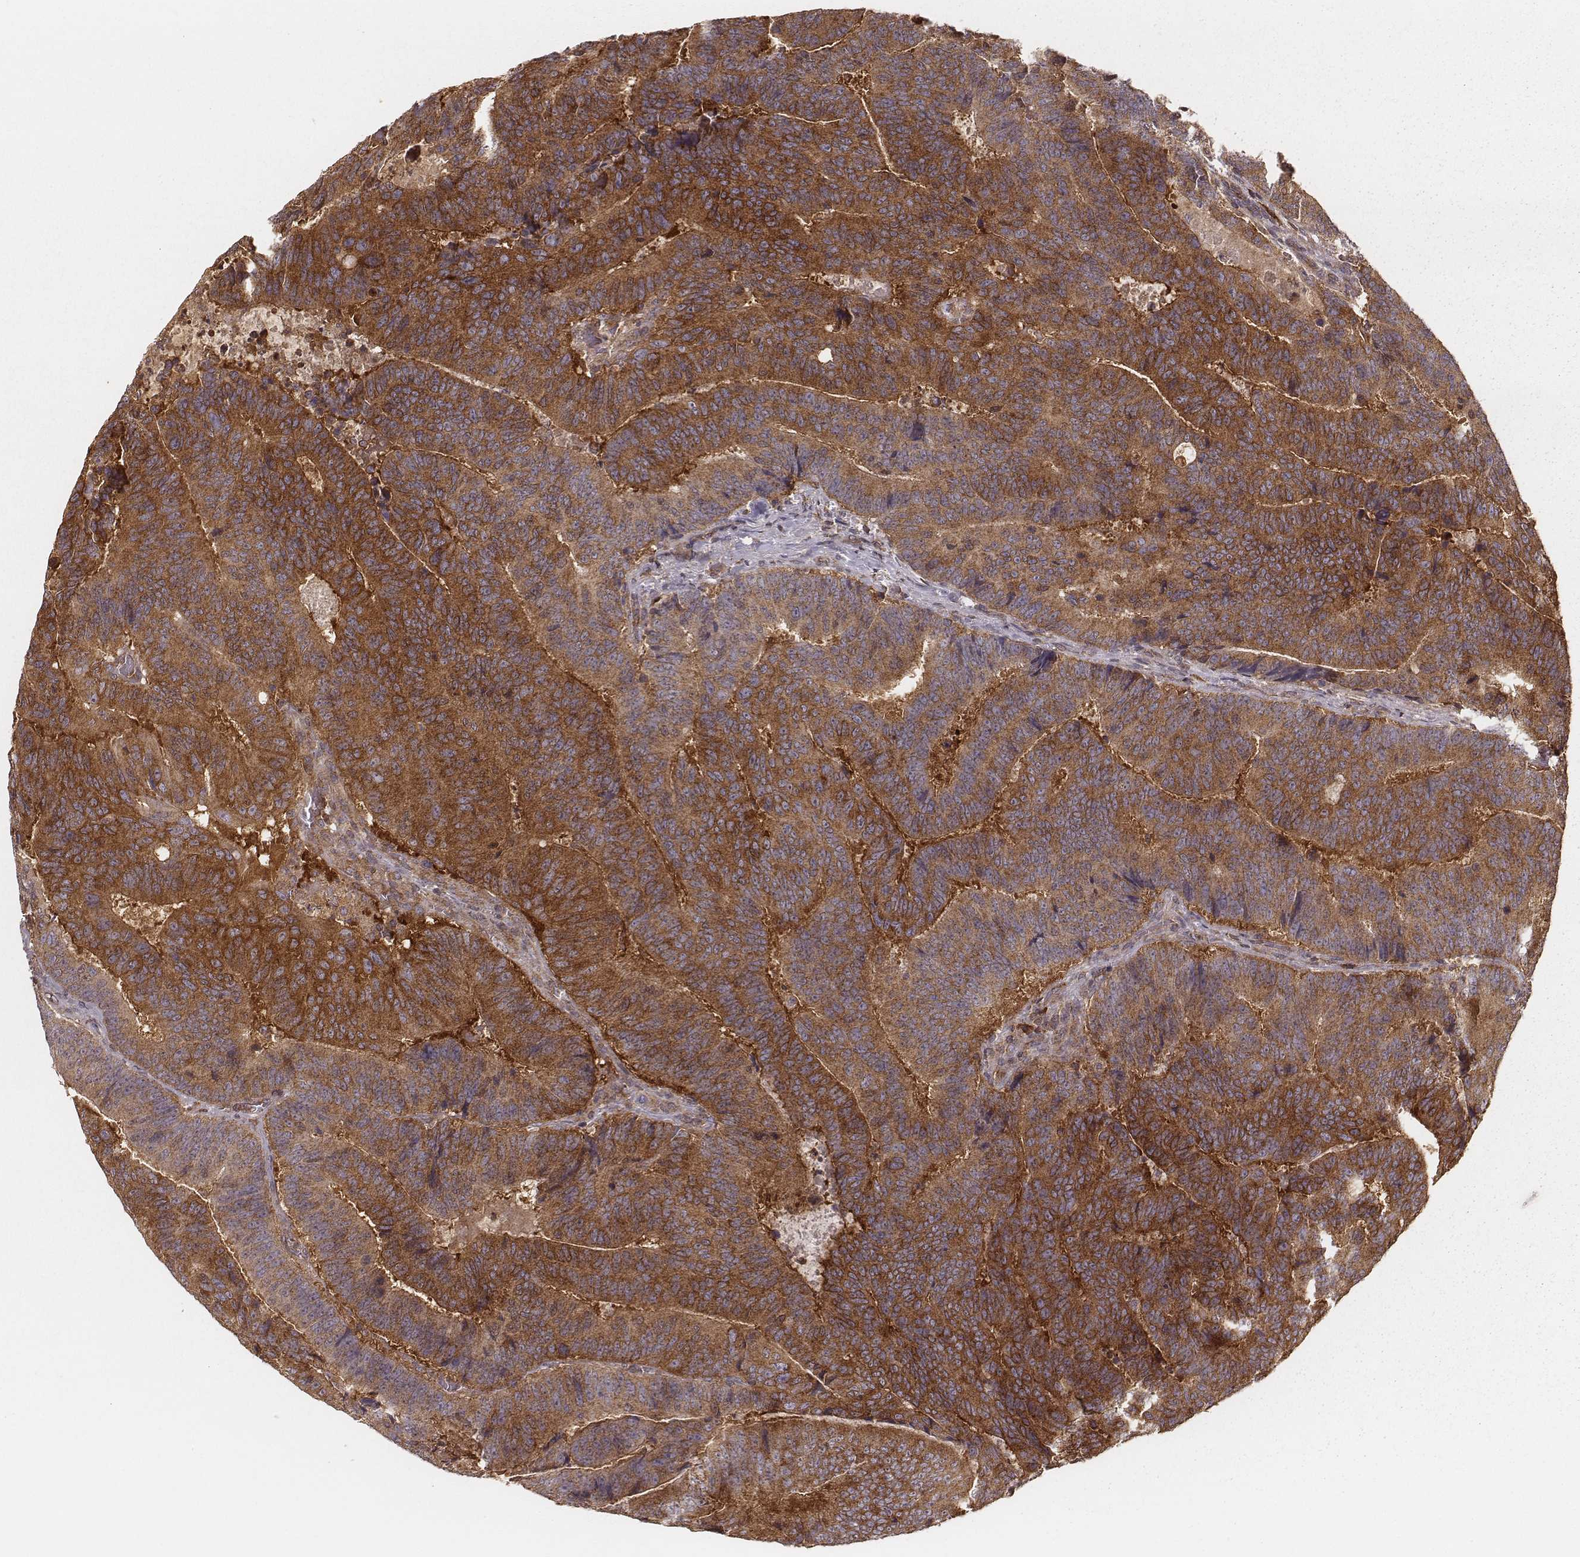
{"staining": {"intensity": "strong", "quantity": ">75%", "location": "cytoplasmic/membranous"}, "tissue": "colorectal cancer", "cell_type": "Tumor cells", "image_type": "cancer", "snomed": [{"axis": "morphology", "description": "Adenocarcinoma, NOS"}, {"axis": "topography", "description": "Colon"}], "caption": "Immunohistochemical staining of colorectal adenocarcinoma demonstrates strong cytoplasmic/membranous protein positivity in about >75% of tumor cells.", "gene": "CARS1", "patient": {"sex": "female", "age": 82}}